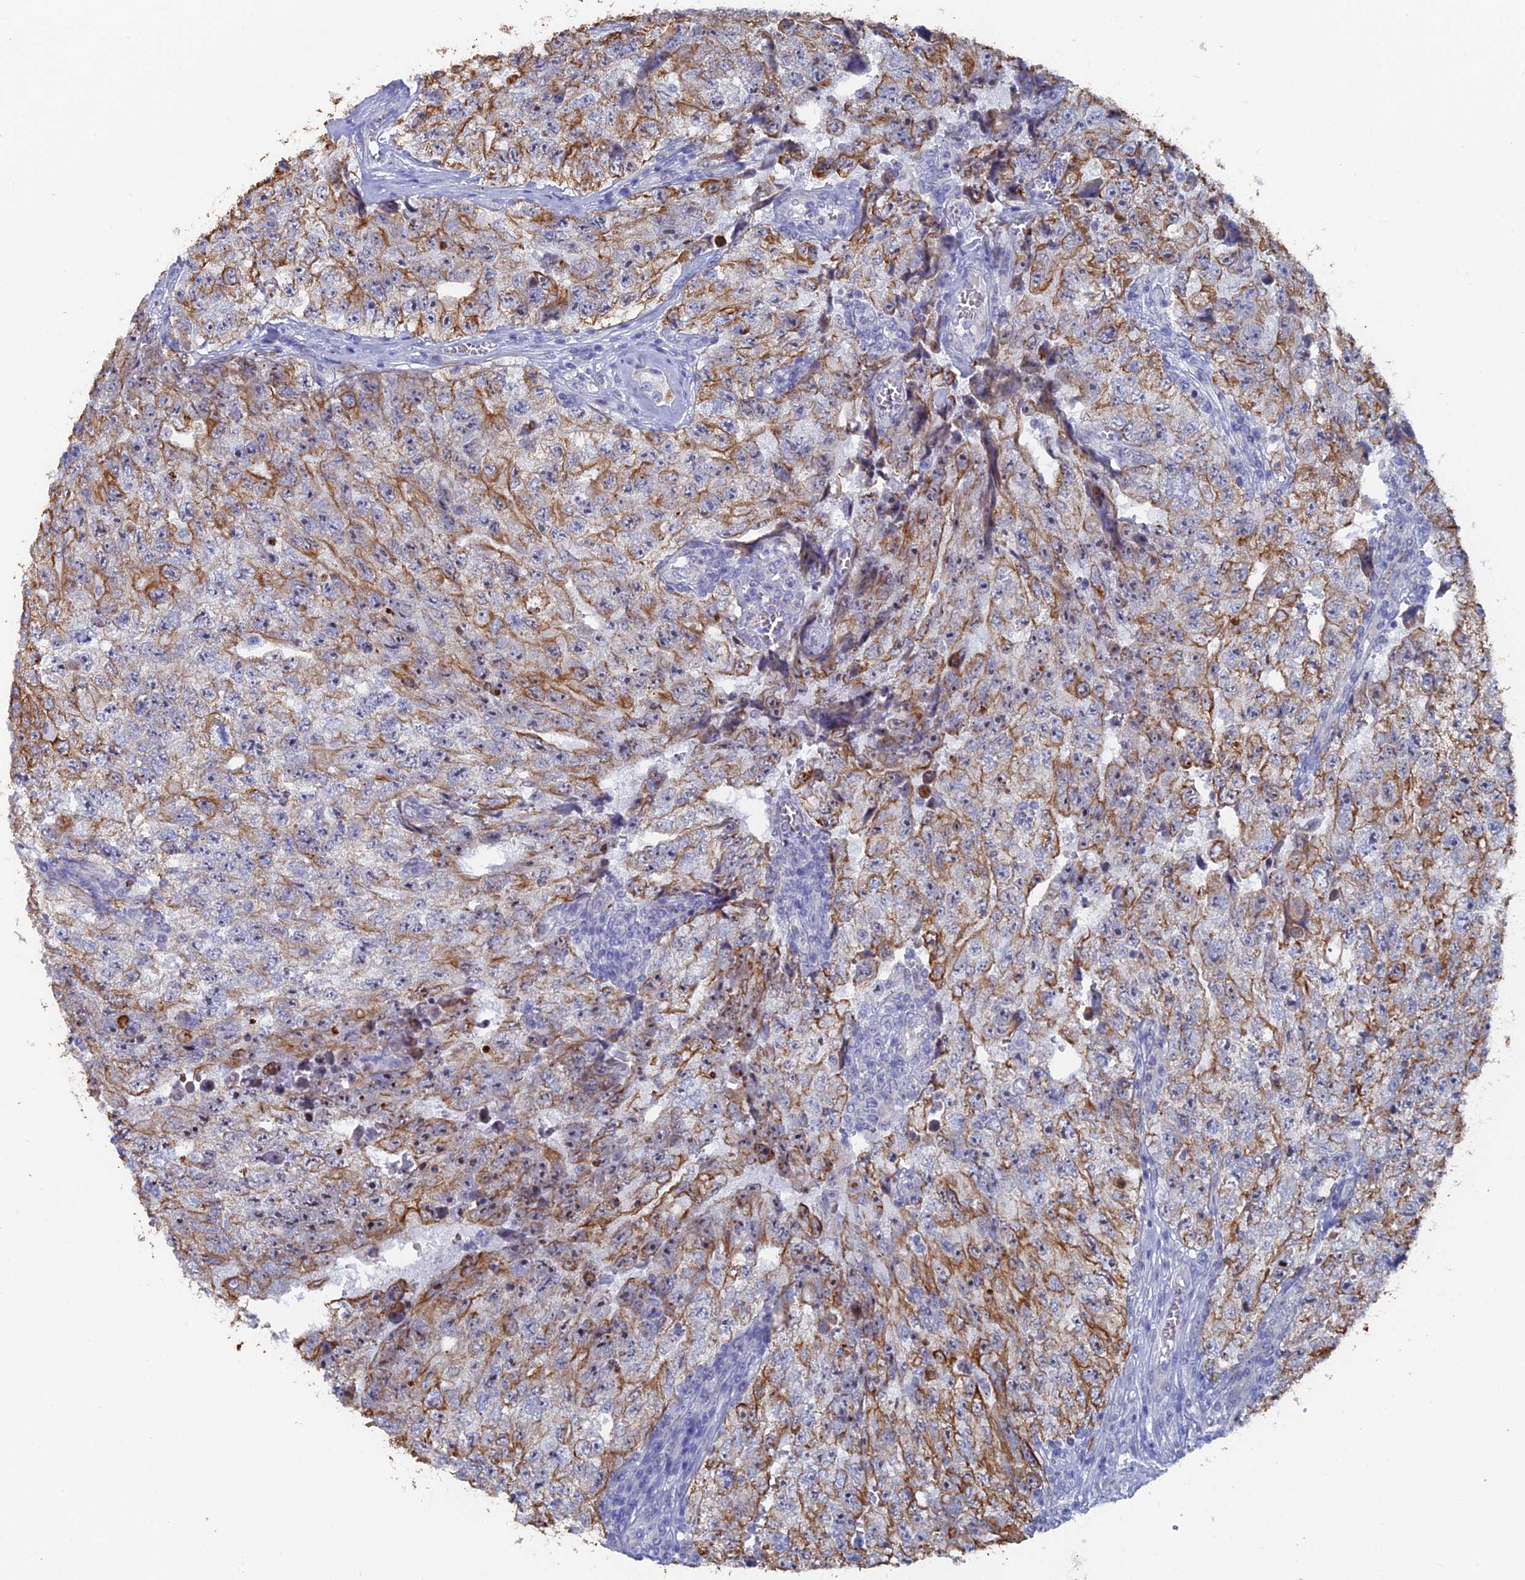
{"staining": {"intensity": "moderate", "quantity": "25%-75%", "location": "cytoplasmic/membranous"}, "tissue": "testis cancer", "cell_type": "Tumor cells", "image_type": "cancer", "snomed": [{"axis": "morphology", "description": "Carcinoma, Embryonal, NOS"}, {"axis": "topography", "description": "Testis"}], "caption": "Moderate cytoplasmic/membranous expression is identified in about 25%-75% of tumor cells in testis embryonal carcinoma.", "gene": "SRFBP1", "patient": {"sex": "male", "age": 17}}